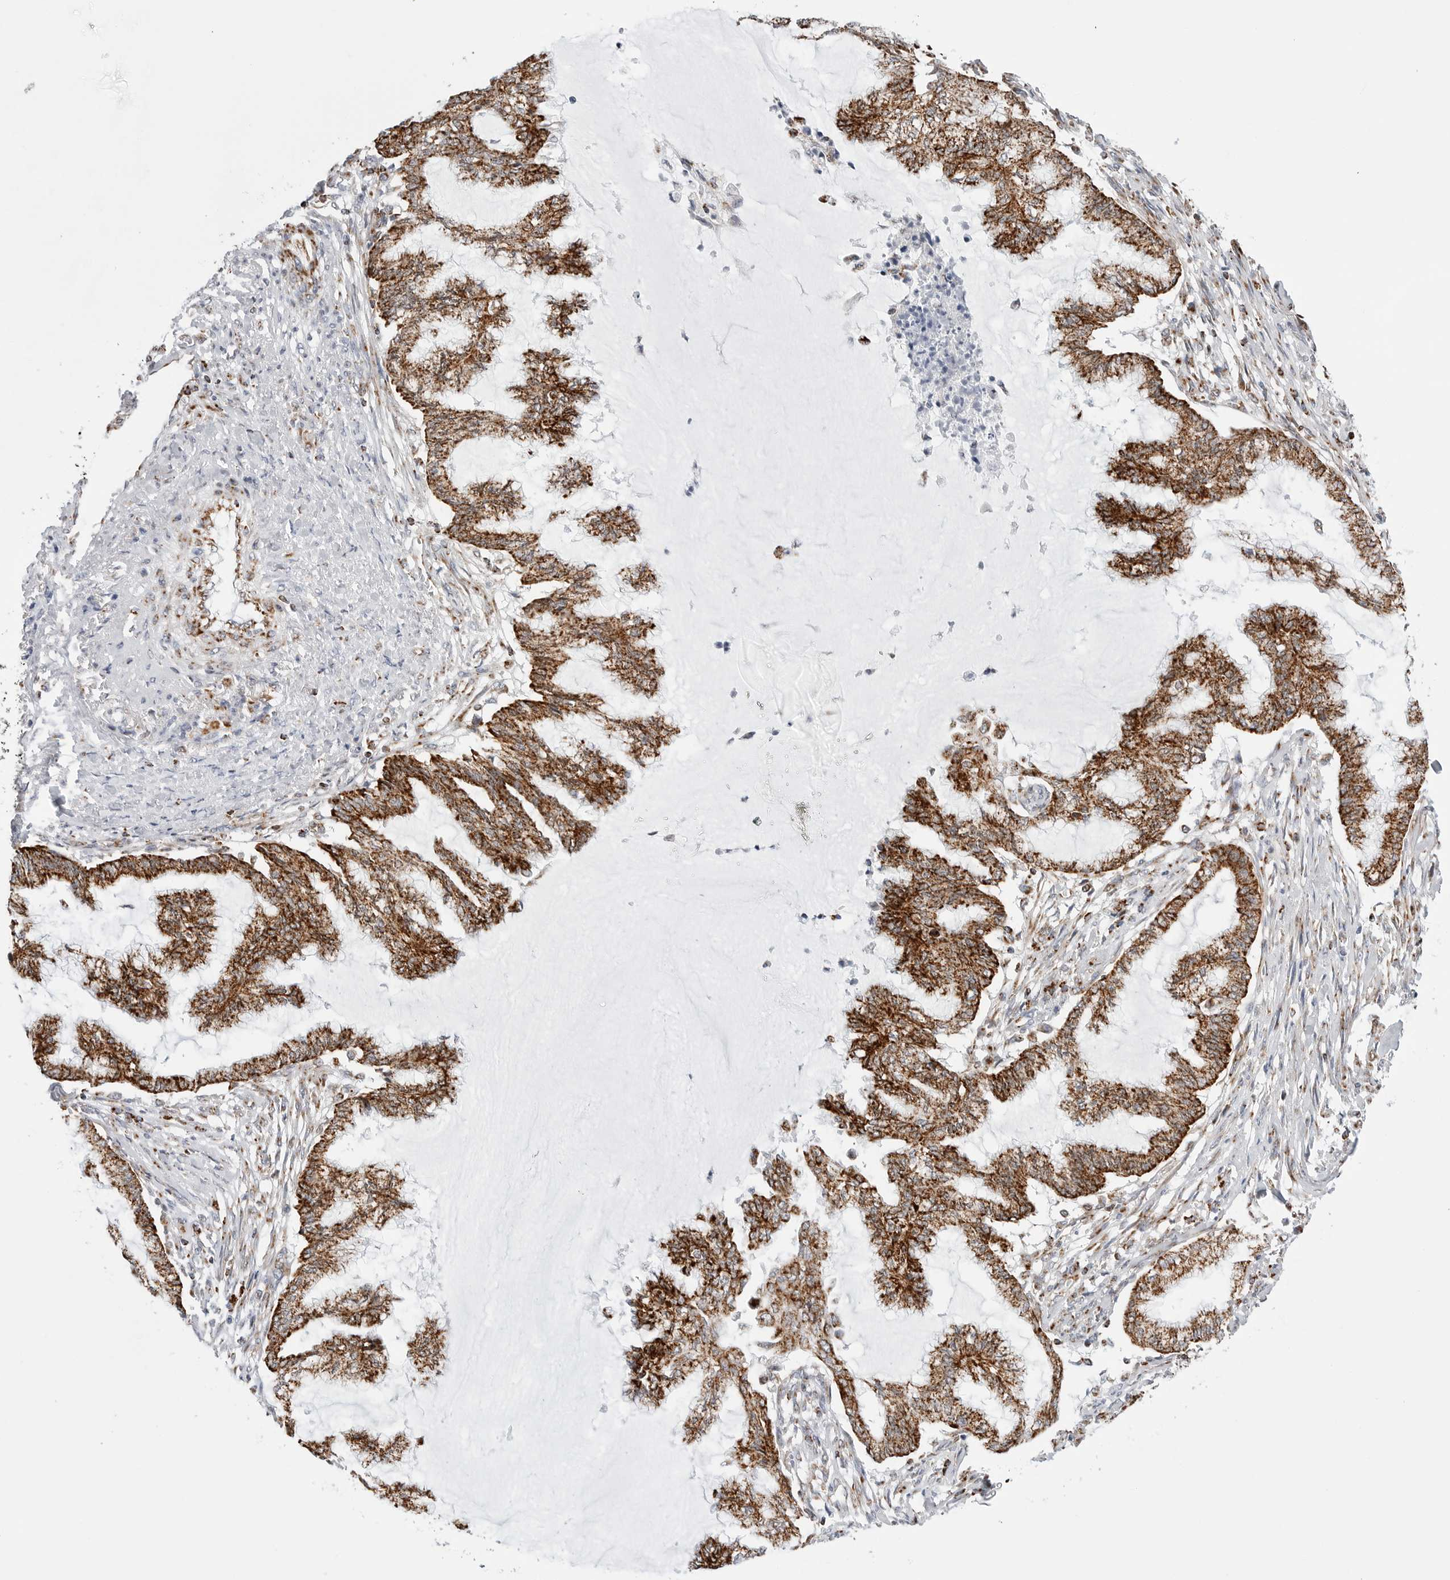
{"staining": {"intensity": "strong", "quantity": ">75%", "location": "cytoplasmic/membranous"}, "tissue": "endometrial cancer", "cell_type": "Tumor cells", "image_type": "cancer", "snomed": [{"axis": "morphology", "description": "Adenocarcinoma, NOS"}, {"axis": "topography", "description": "Endometrium"}], "caption": "The histopathology image demonstrates staining of endometrial cancer (adenocarcinoma), revealing strong cytoplasmic/membranous protein positivity (brown color) within tumor cells.", "gene": "ATP5IF1", "patient": {"sex": "female", "age": 86}}